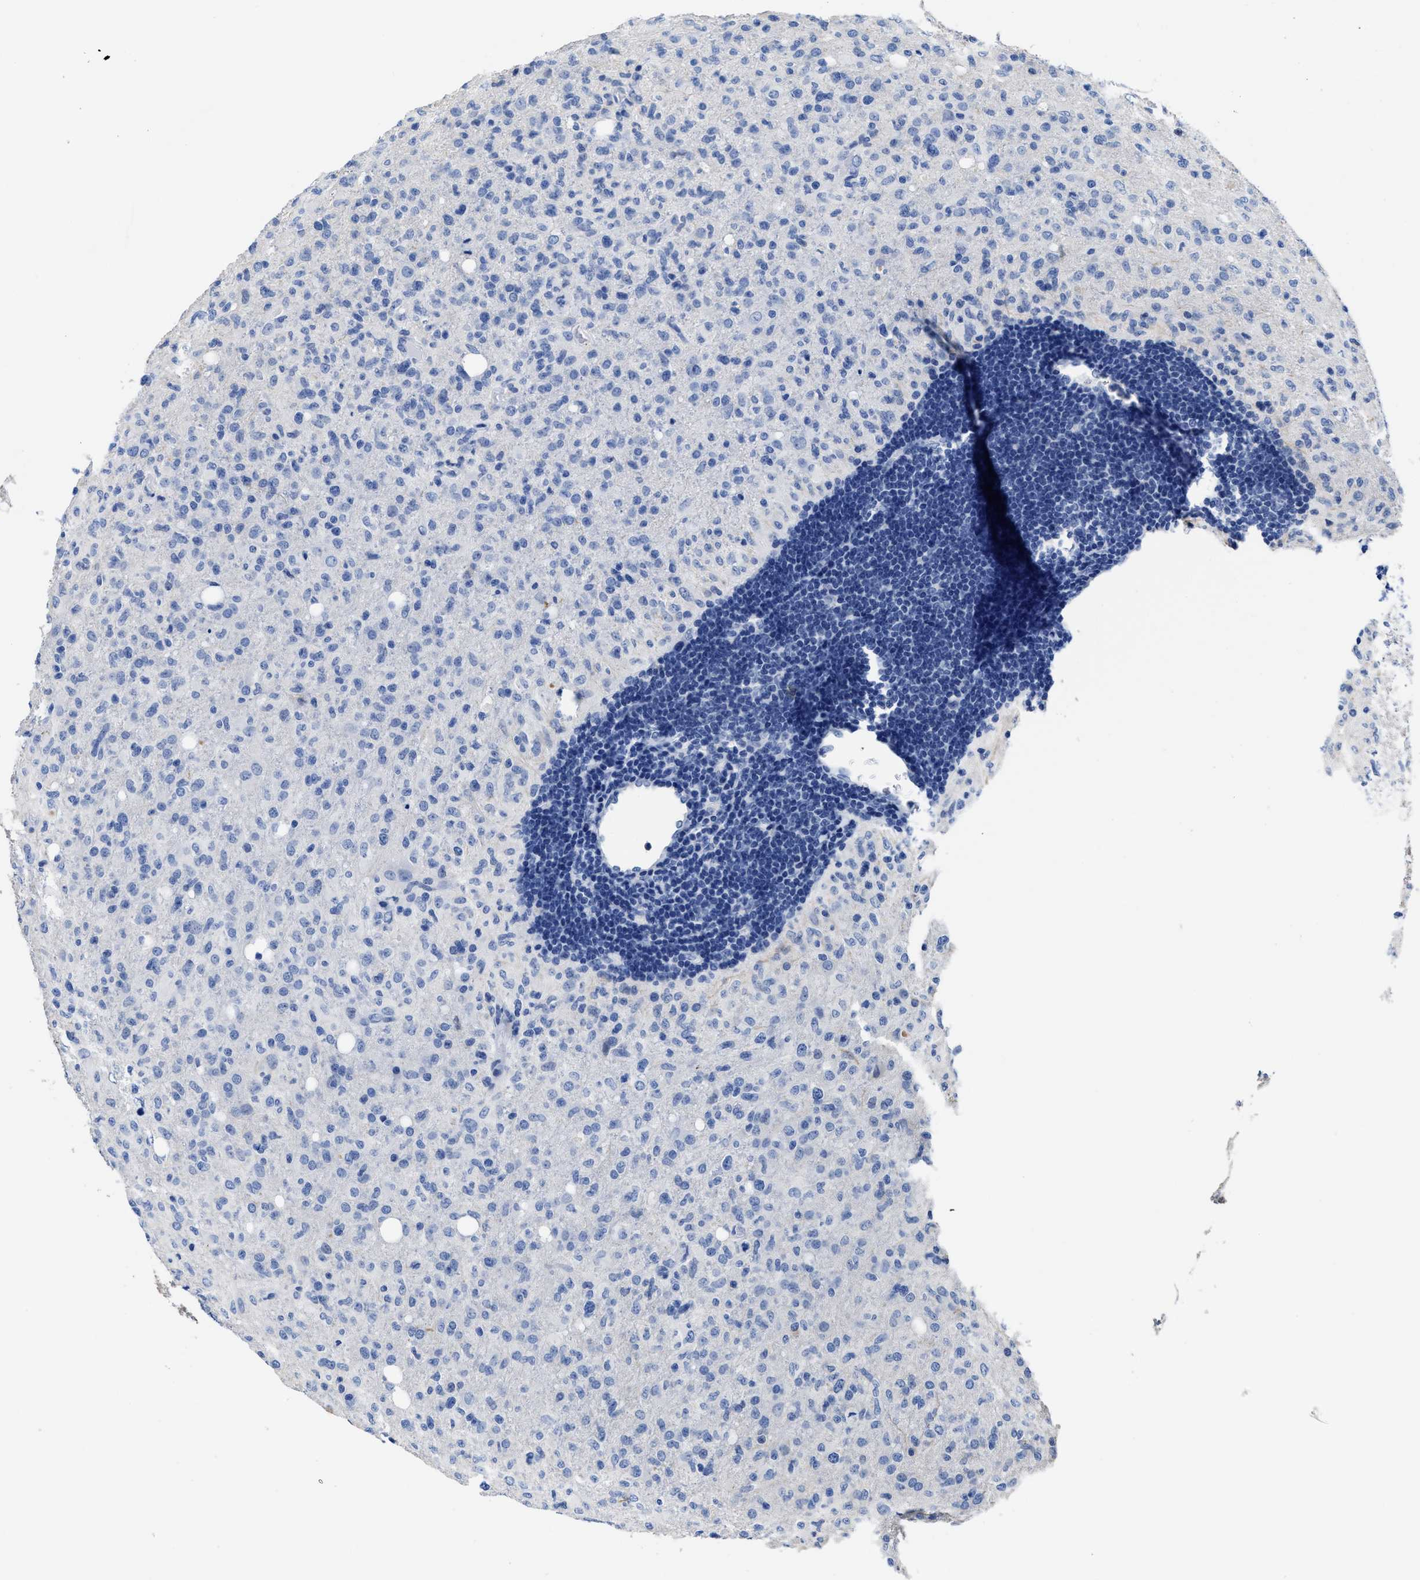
{"staining": {"intensity": "negative", "quantity": "none", "location": "none"}, "tissue": "glioma", "cell_type": "Tumor cells", "image_type": "cancer", "snomed": [{"axis": "morphology", "description": "Glioma, malignant, High grade"}, {"axis": "topography", "description": "Brain"}], "caption": "High power microscopy photomicrograph of an IHC image of malignant glioma (high-grade), revealing no significant staining in tumor cells. Nuclei are stained in blue.", "gene": "HOOK1", "patient": {"sex": "female", "age": 57}}